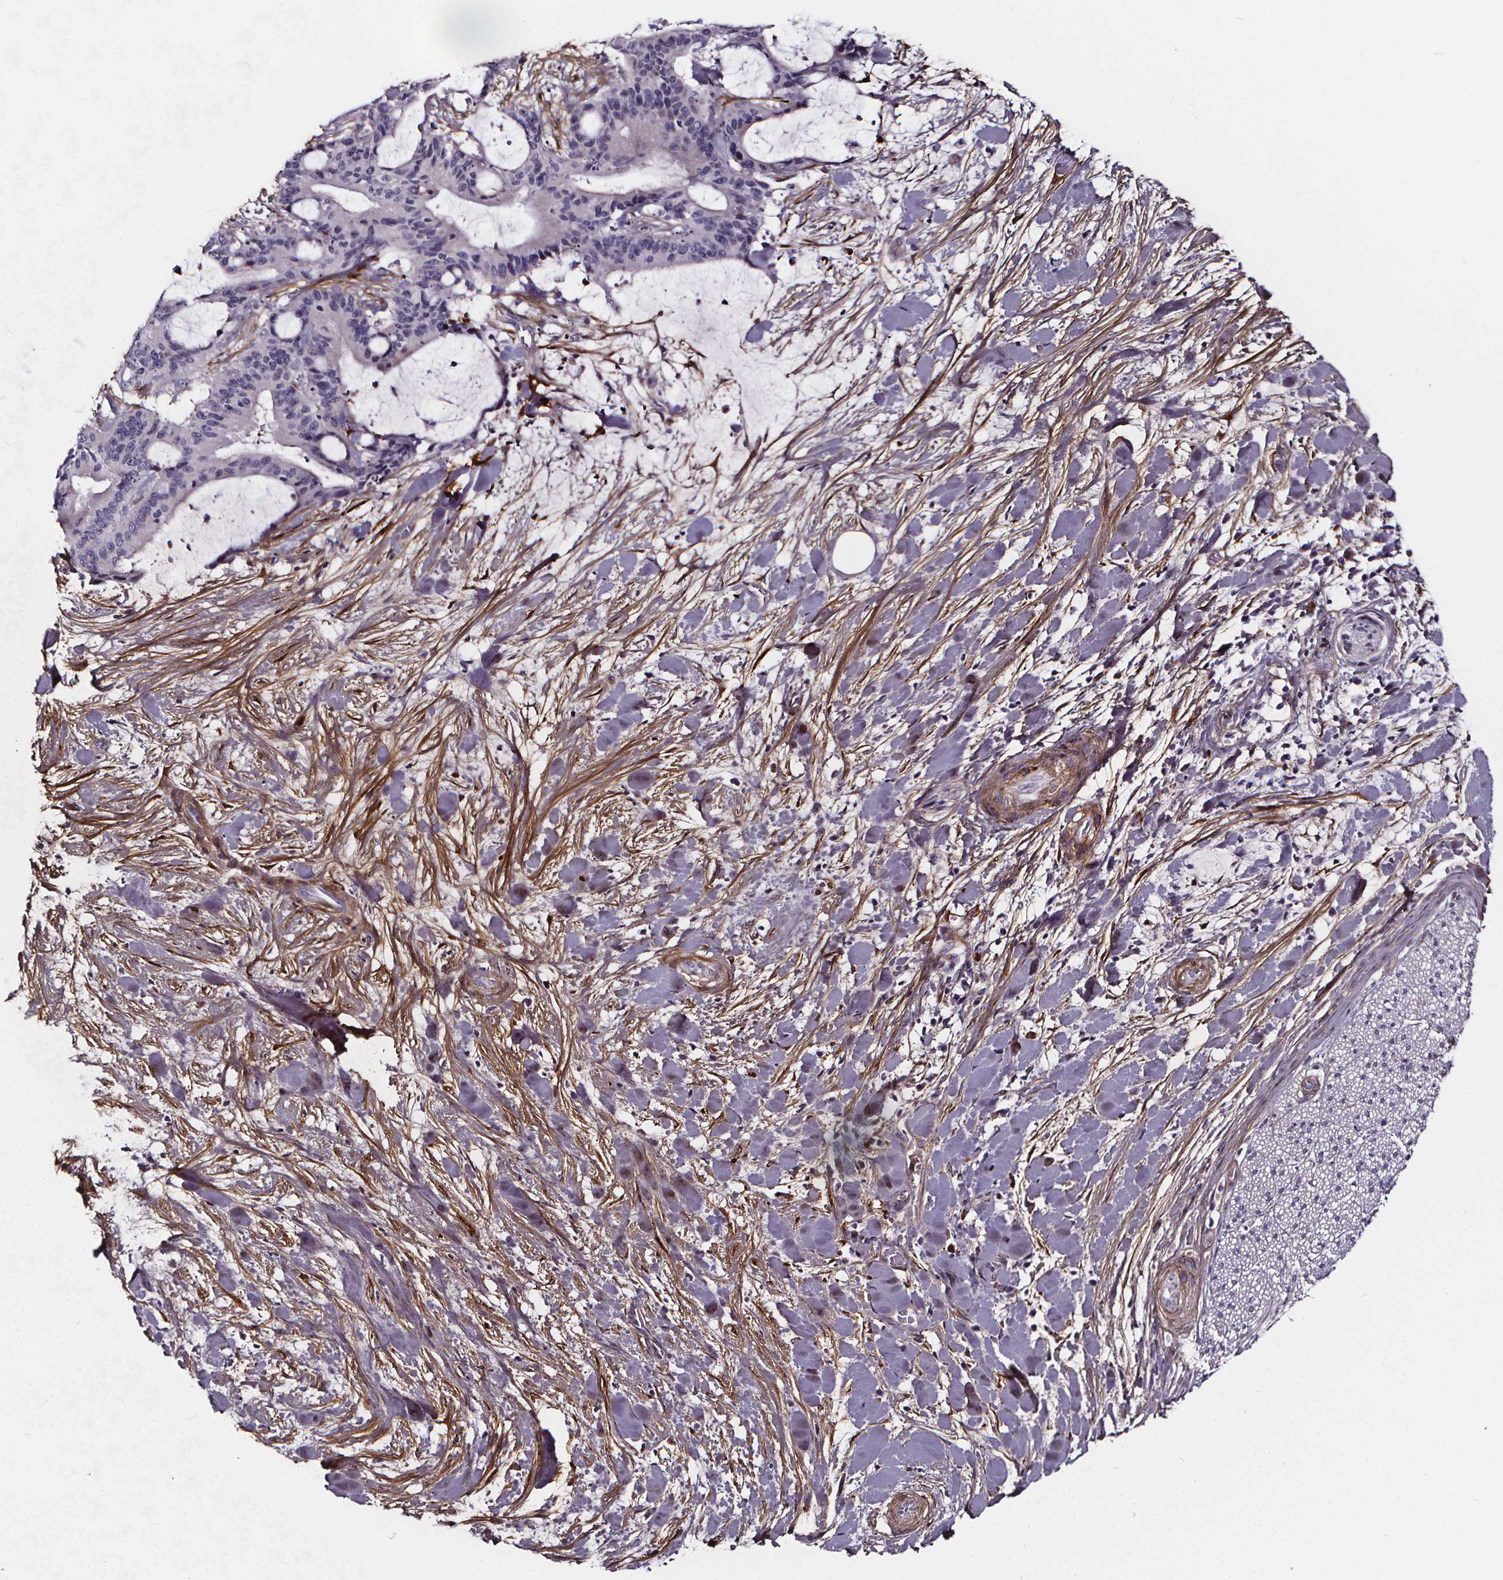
{"staining": {"intensity": "negative", "quantity": "none", "location": "none"}, "tissue": "liver cancer", "cell_type": "Tumor cells", "image_type": "cancer", "snomed": [{"axis": "morphology", "description": "Cholangiocarcinoma"}, {"axis": "topography", "description": "Liver"}], "caption": "This is a histopathology image of immunohistochemistry (IHC) staining of liver cancer (cholangiocarcinoma), which shows no positivity in tumor cells.", "gene": "AEBP1", "patient": {"sex": "female", "age": 73}}